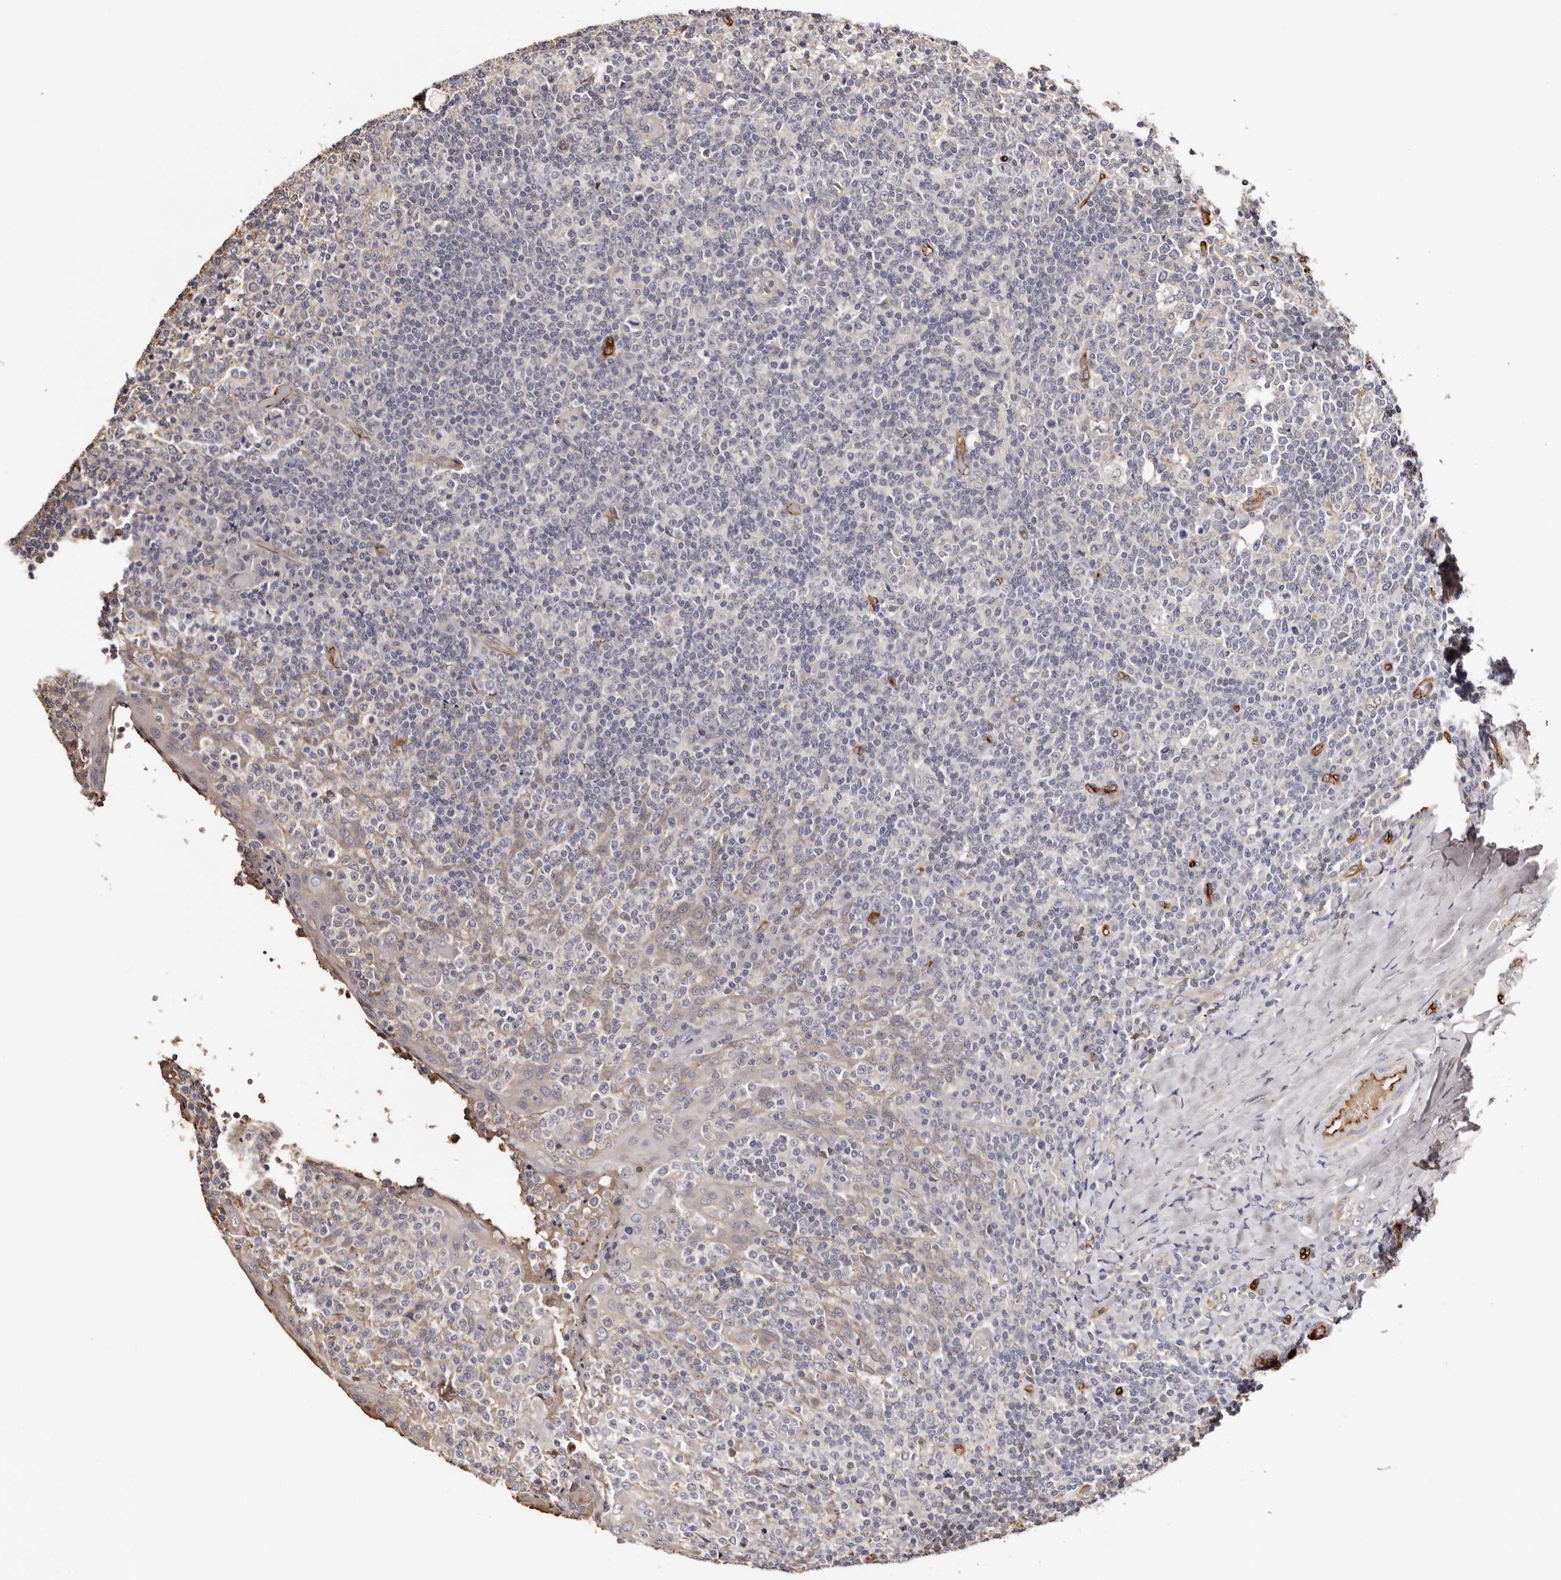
{"staining": {"intensity": "negative", "quantity": "none", "location": "none"}, "tissue": "tonsil", "cell_type": "Germinal center cells", "image_type": "normal", "snomed": [{"axis": "morphology", "description": "Normal tissue, NOS"}, {"axis": "topography", "description": "Tonsil"}], "caption": "A micrograph of tonsil stained for a protein shows no brown staining in germinal center cells. (DAB IHC visualized using brightfield microscopy, high magnification).", "gene": "ZNF557", "patient": {"sex": "female", "age": 19}}